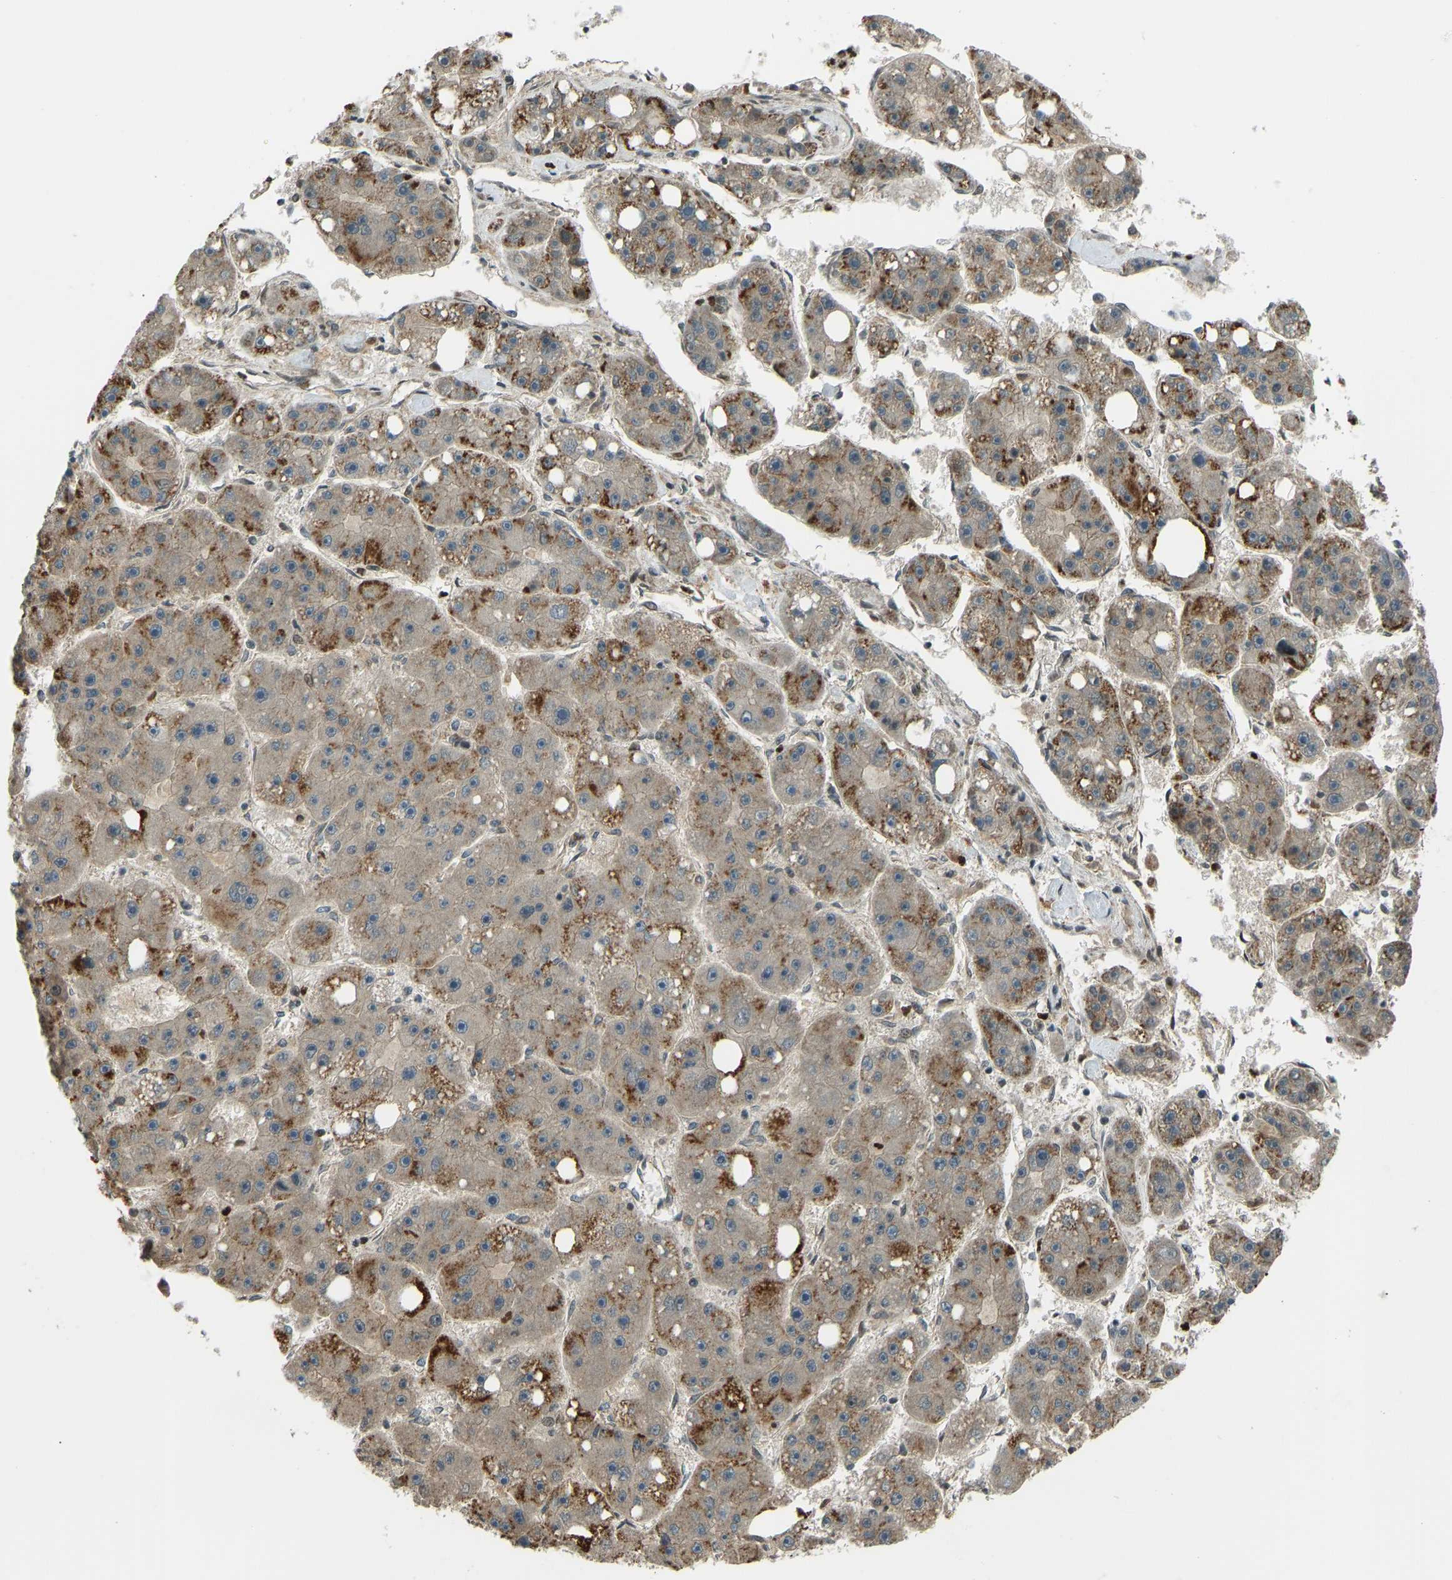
{"staining": {"intensity": "moderate", "quantity": ">75%", "location": "cytoplasmic/membranous"}, "tissue": "liver cancer", "cell_type": "Tumor cells", "image_type": "cancer", "snomed": [{"axis": "morphology", "description": "Carcinoma, Hepatocellular, NOS"}, {"axis": "topography", "description": "Liver"}], "caption": "The micrograph reveals immunohistochemical staining of liver cancer (hepatocellular carcinoma). There is moderate cytoplasmic/membranous expression is identified in about >75% of tumor cells.", "gene": "SVOPL", "patient": {"sex": "female", "age": 61}}